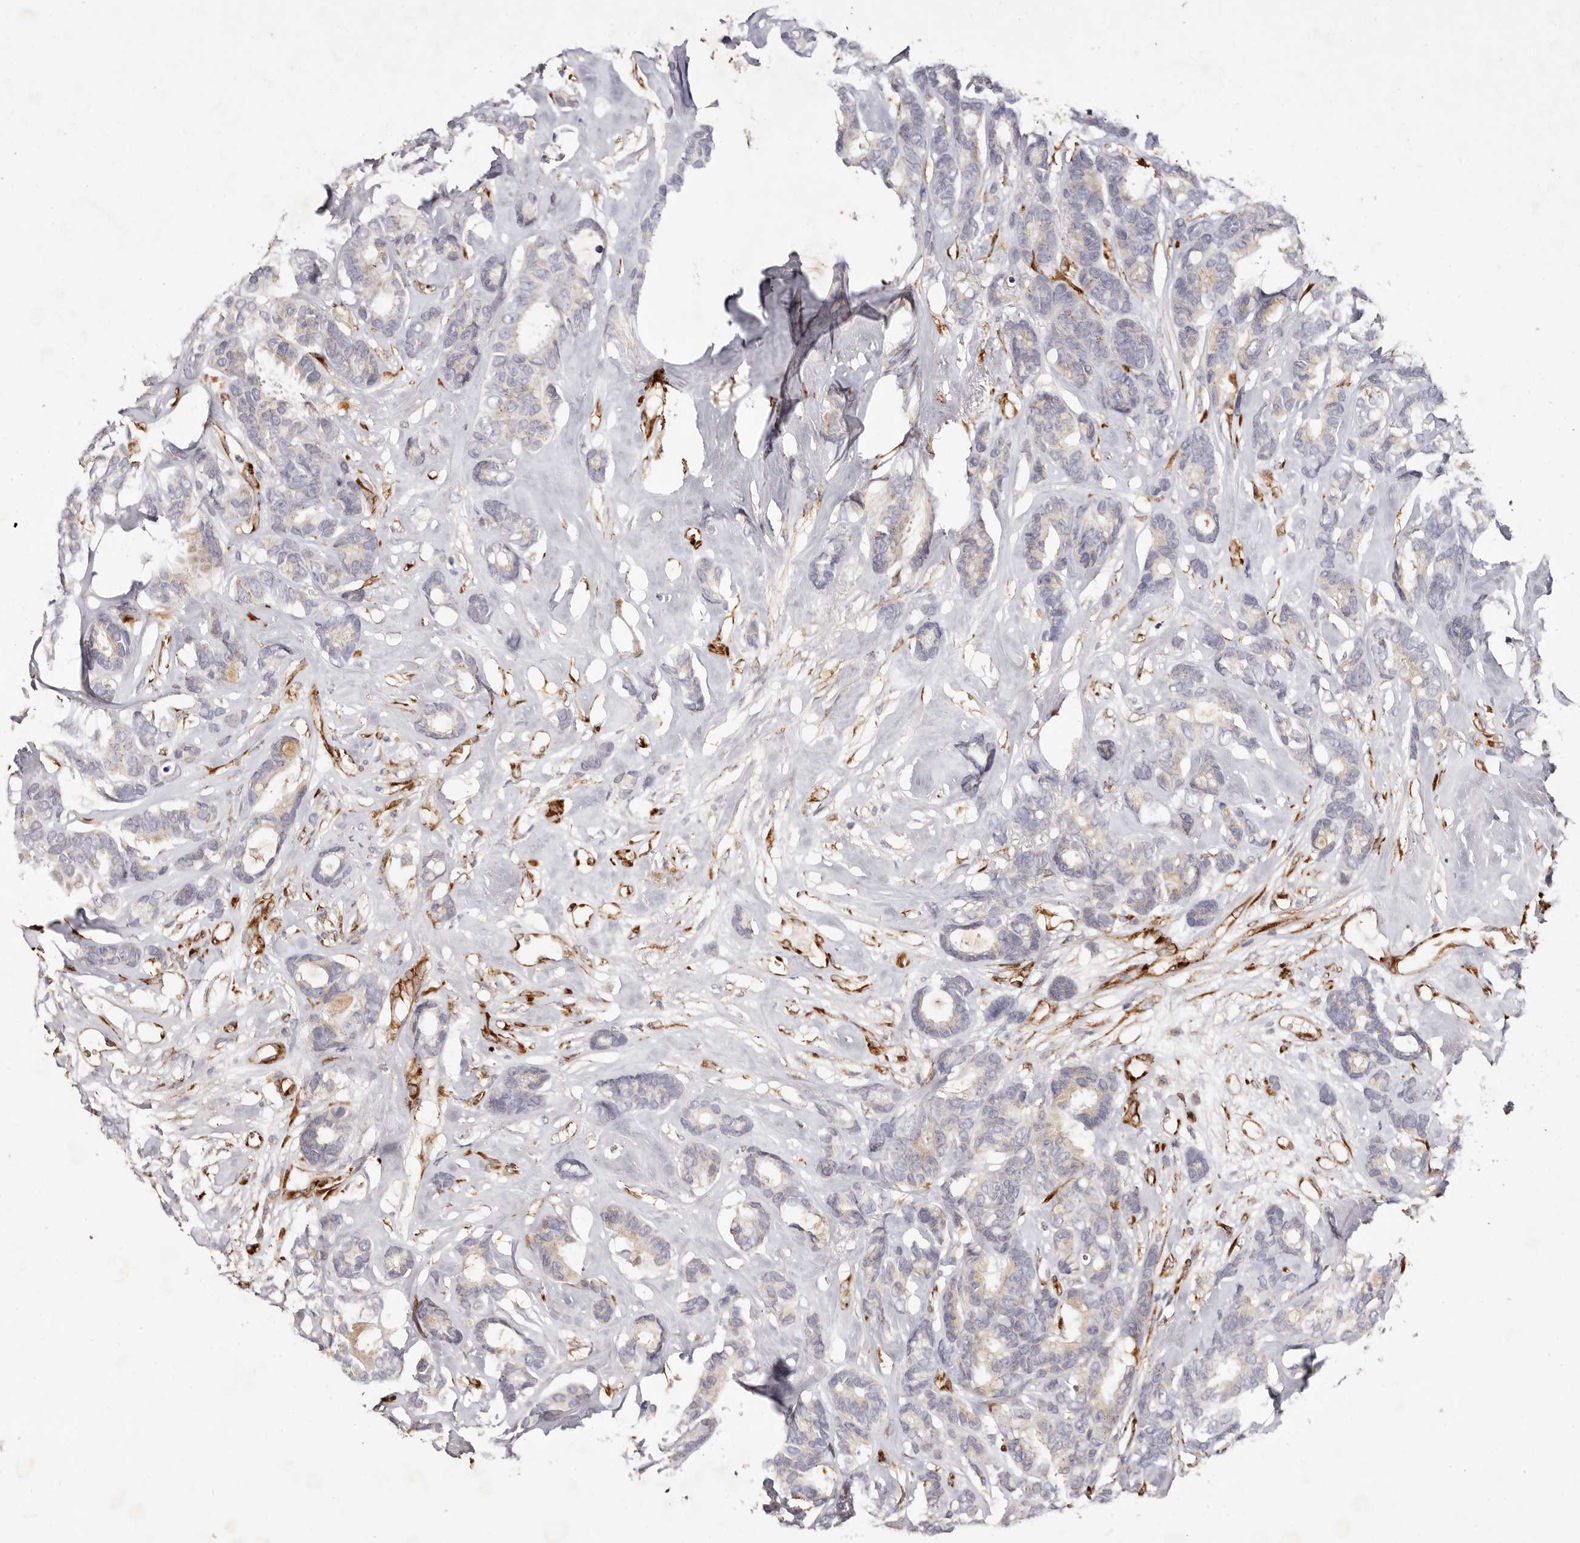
{"staining": {"intensity": "negative", "quantity": "none", "location": "none"}, "tissue": "breast cancer", "cell_type": "Tumor cells", "image_type": "cancer", "snomed": [{"axis": "morphology", "description": "Duct carcinoma"}, {"axis": "topography", "description": "Breast"}], "caption": "Tumor cells are negative for brown protein staining in breast cancer.", "gene": "SERPINH1", "patient": {"sex": "female", "age": 87}}